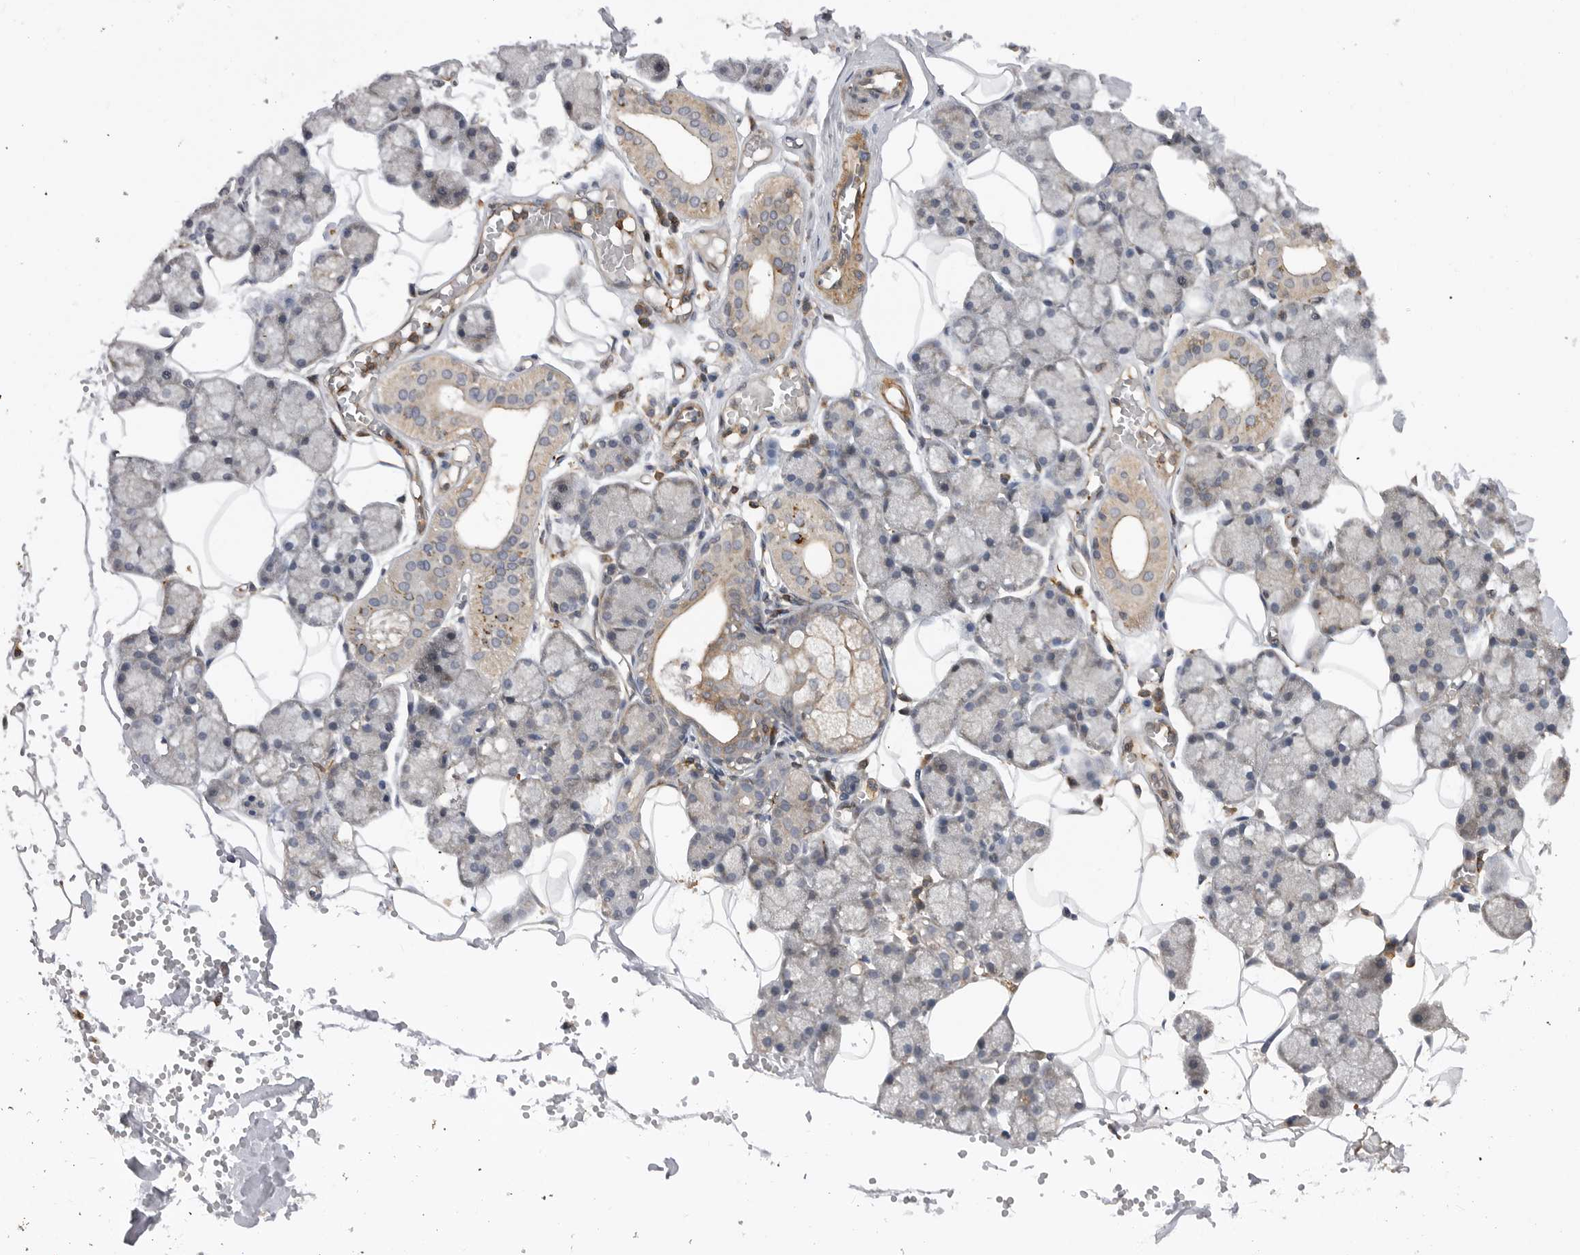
{"staining": {"intensity": "weak", "quantity": "<25%", "location": "cytoplasmic/membranous"}, "tissue": "salivary gland", "cell_type": "Glandular cells", "image_type": "normal", "snomed": [{"axis": "morphology", "description": "Normal tissue, NOS"}, {"axis": "topography", "description": "Salivary gland"}], "caption": "High power microscopy micrograph of an IHC histopathology image of normal salivary gland, revealing no significant expression in glandular cells.", "gene": "TRIM56", "patient": {"sex": "male", "age": 62}}